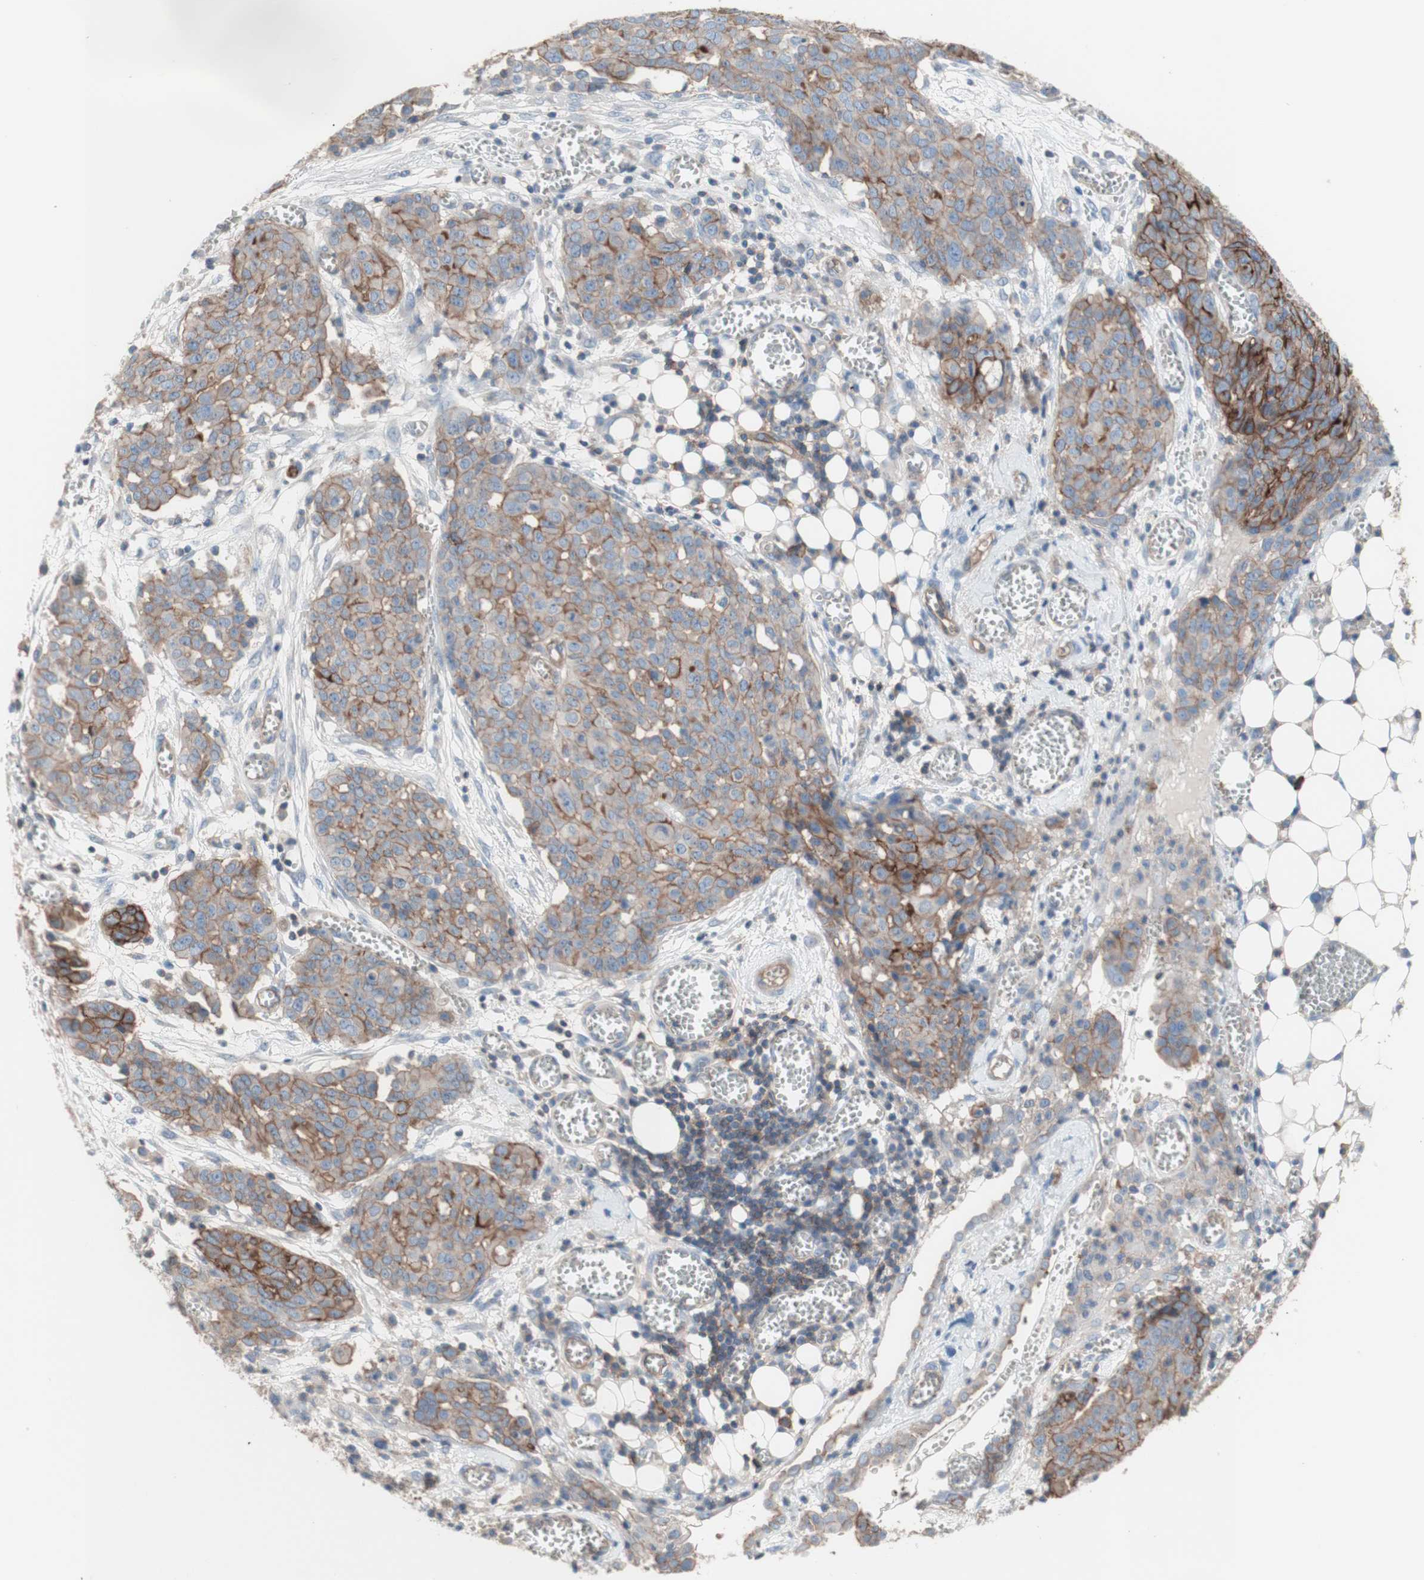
{"staining": {"intensity": "weak", "quantity": "25%-75%", "location": "cytoplasmic/membranous"}, "tissue": "ovarian cancer", "cell_type": "Tumor cells", "image_type": "cancer", "snomed": [{"axis": "morphology", "description": "Cystadenocarcinoma, serous, NOS"}, {"axis": "topography", "description": "Soft tissue"}, {"axis": "topography", "description": "Ovary"}], "caption": "Tumor cells reveal low levels of weak cytoplasmic/membranous expression in about 25%-75% of cells in human ovarian cancer (serous cystadenocarcinoma). Using DAB (brown) and hematoxylin (blue) stains, captured at high magnification using brightfield microscopy.", "gene": "CD46", "patient": {"sex": "female", "age": 57}}